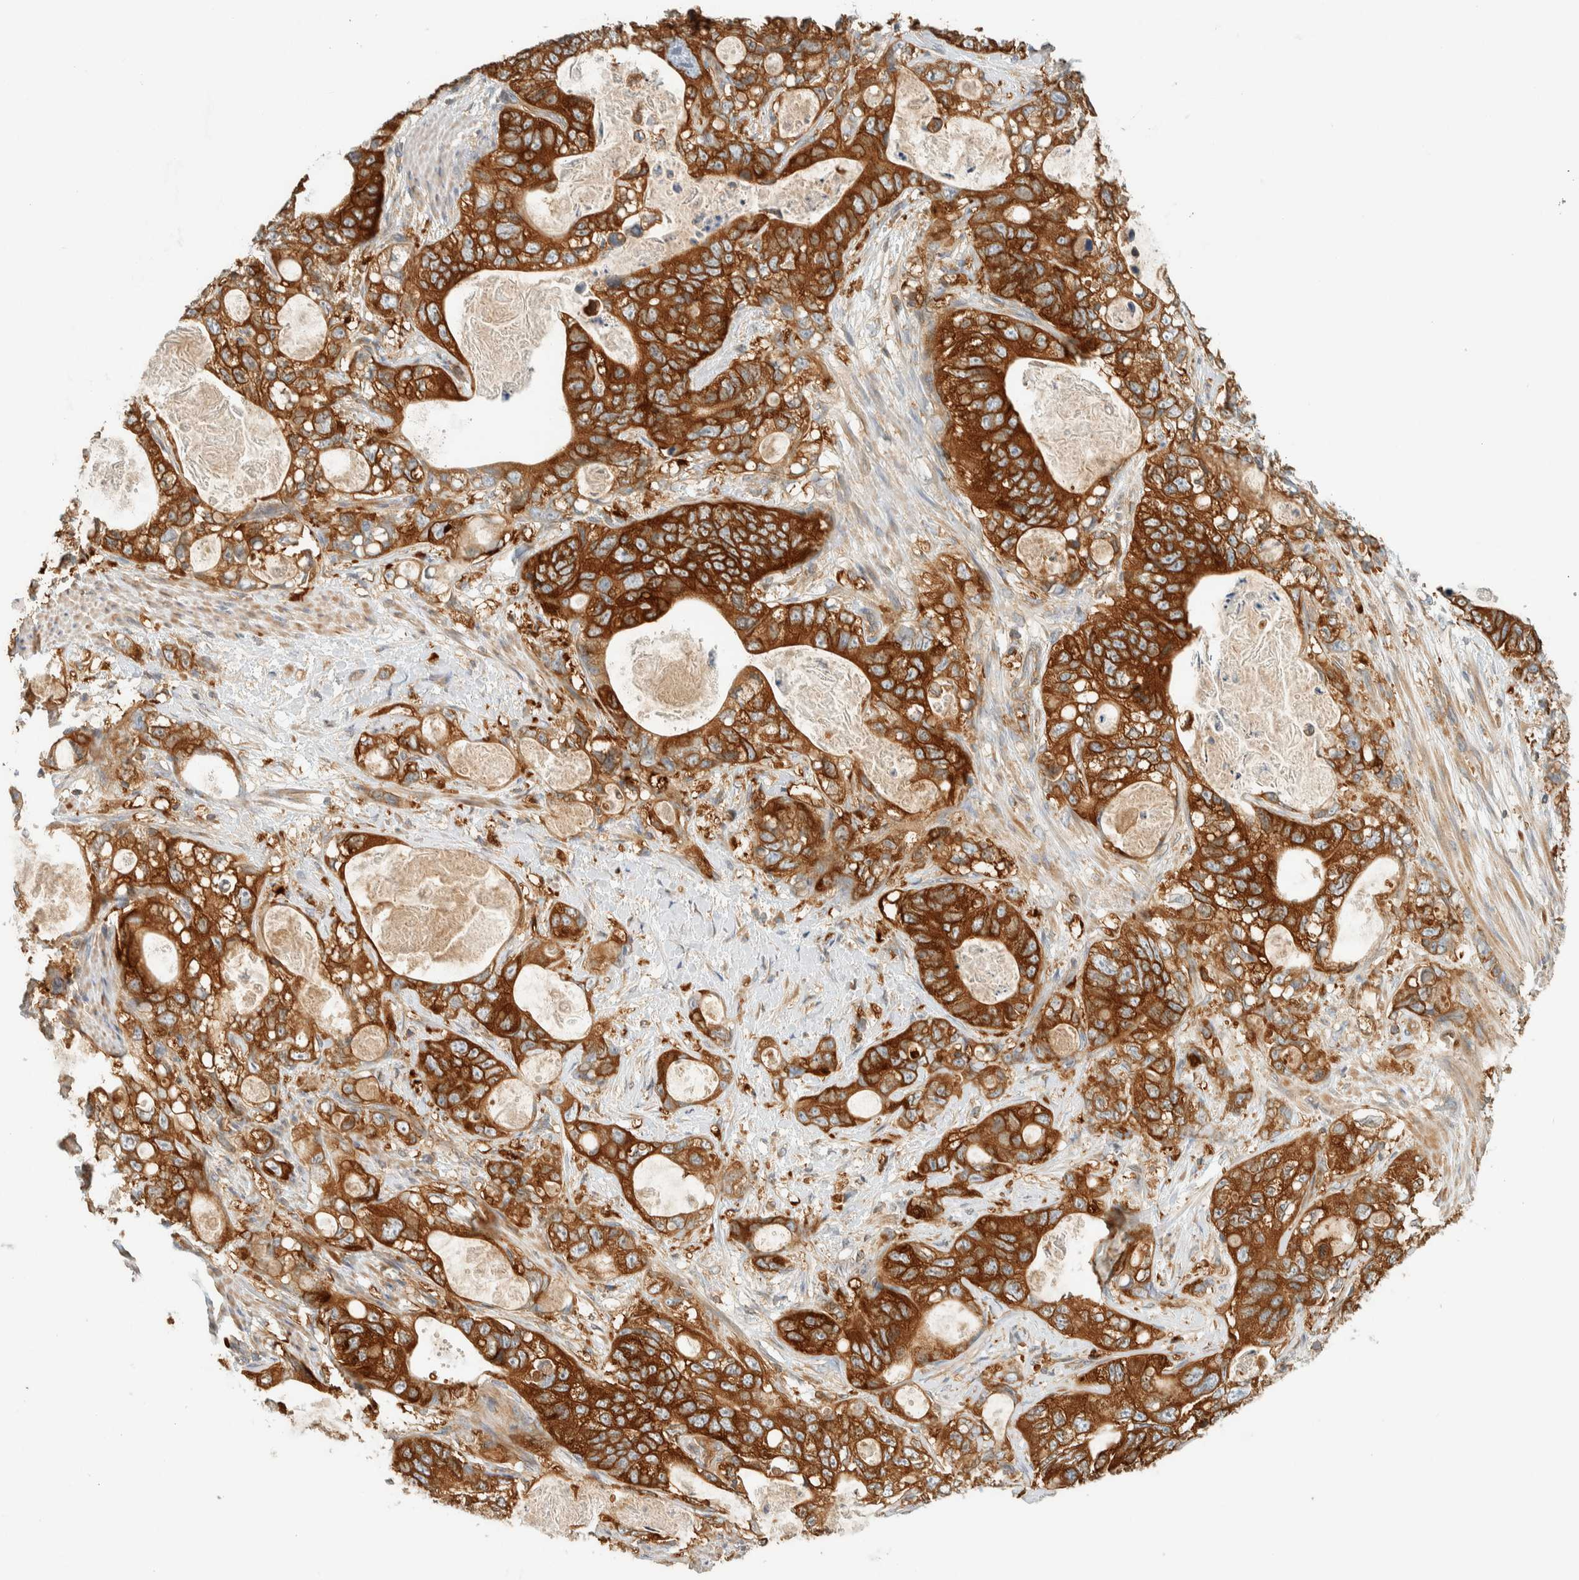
{"staining": {"intensity": "strong", "quantity": ">75%", "location": "cytoplasmic/membranous"}, "tissue": "stomach cancer", "cell_type": "Tumor cells", "image_type": "cancer", "snomed": [{"axis": "morphology", "description": "Normal tissue, NOS"}, {"axis": "morphology", "description": "Adenocarcinoma, NOS"}, {"axis": "topography", "description": "Stomach"}], "caption": "Stomach adenocarcinoma stained for a protein (brown) reveals strong cytoplasmic/membranous positive expression in about >75% of tumor cells.", "gene": "ARFGEF1", "patient": {"sex": "female", "age": 89}}